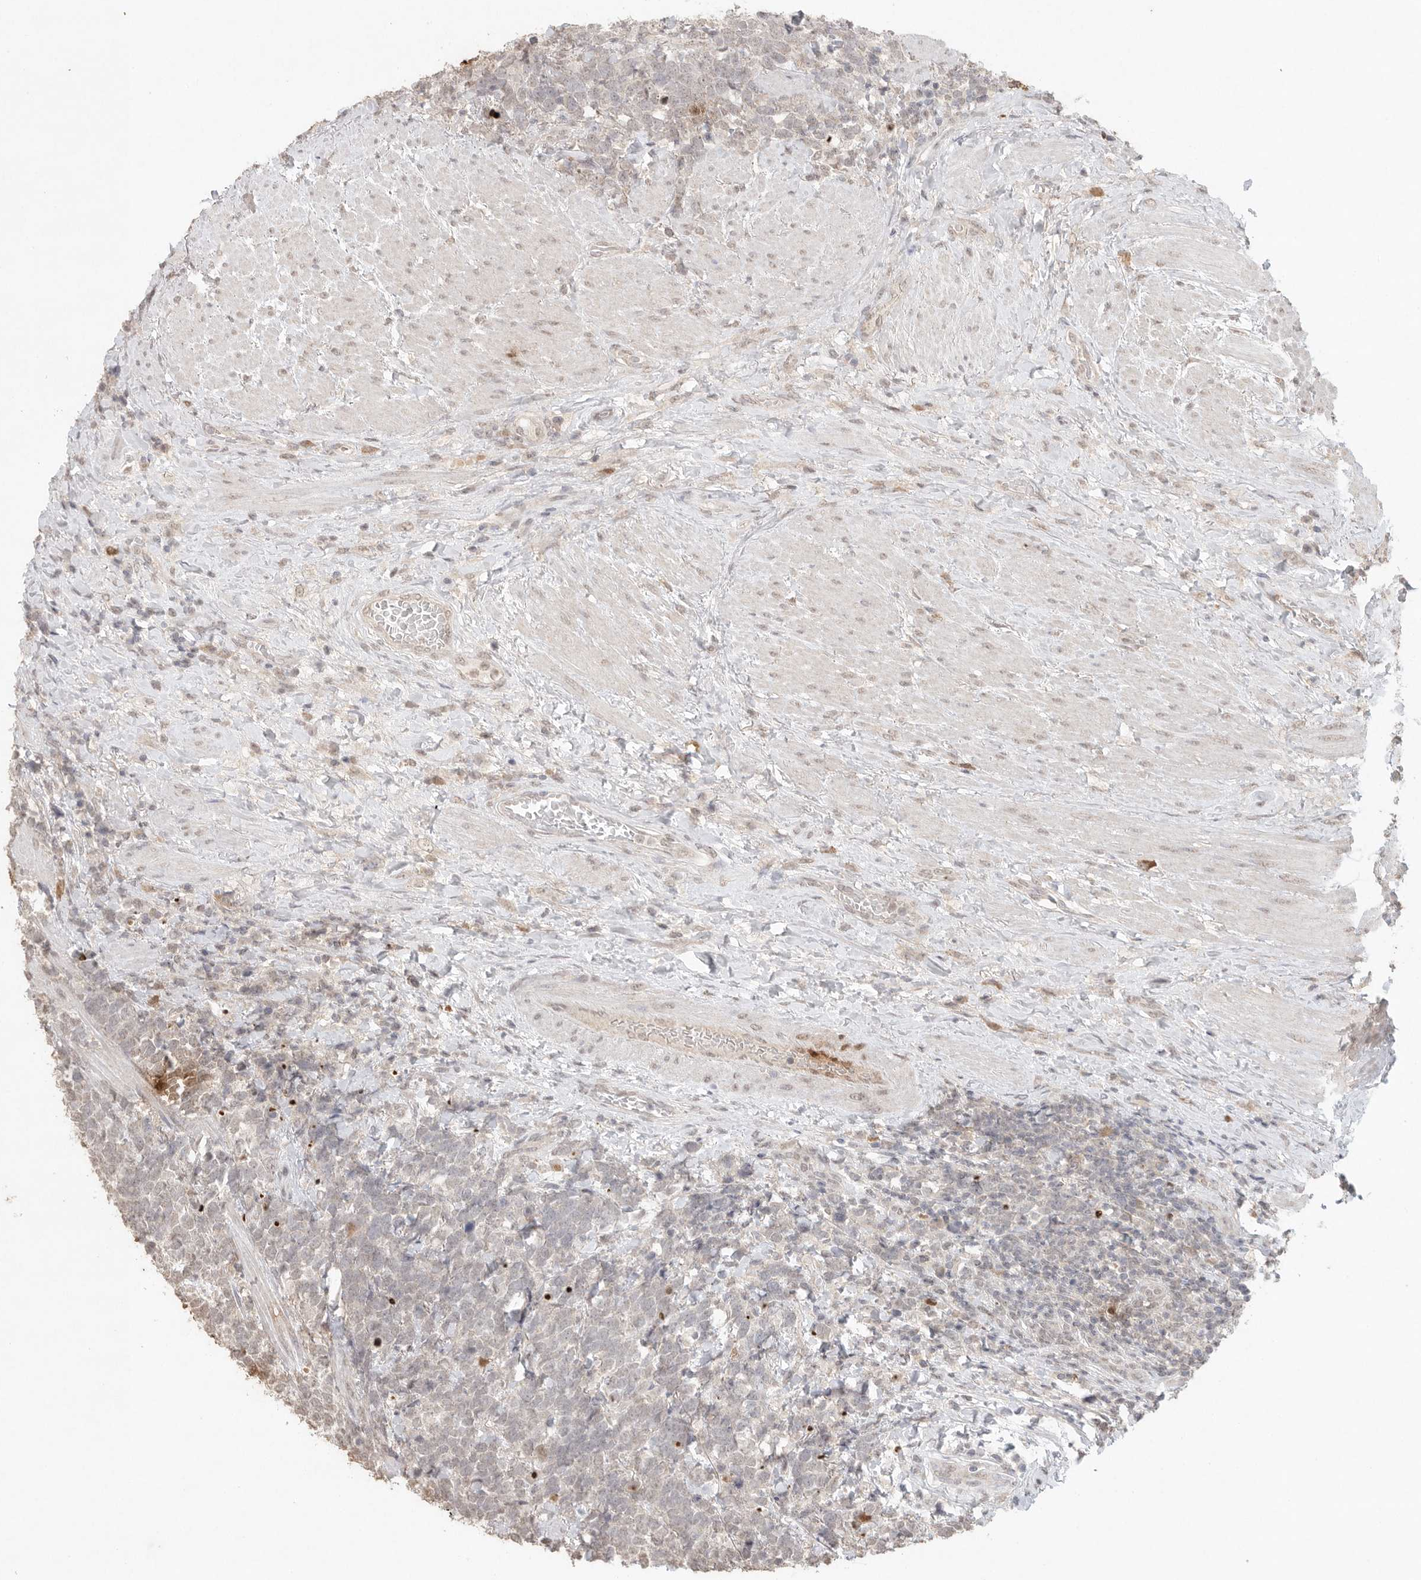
{"staining": {"intensity": "negative", "quantity": "none", "location": "none"}, "tissue": "urothelial cancer", "cell_type": "Tumor cells", "image_type": "cancer", "snomed": [{"axis": "morphology", "description": "Urothelial carcinoma, High grade"}, {"axis": "topography", "description": "Urinary bladder"}], "caption": "An immunohistochemistry histopathology image of urothelial cancer is shown. There is no staining in tumor cells of urothelial cancer.", "gene": "KLK5", "patient": {"sex": "female", "age": 82}}